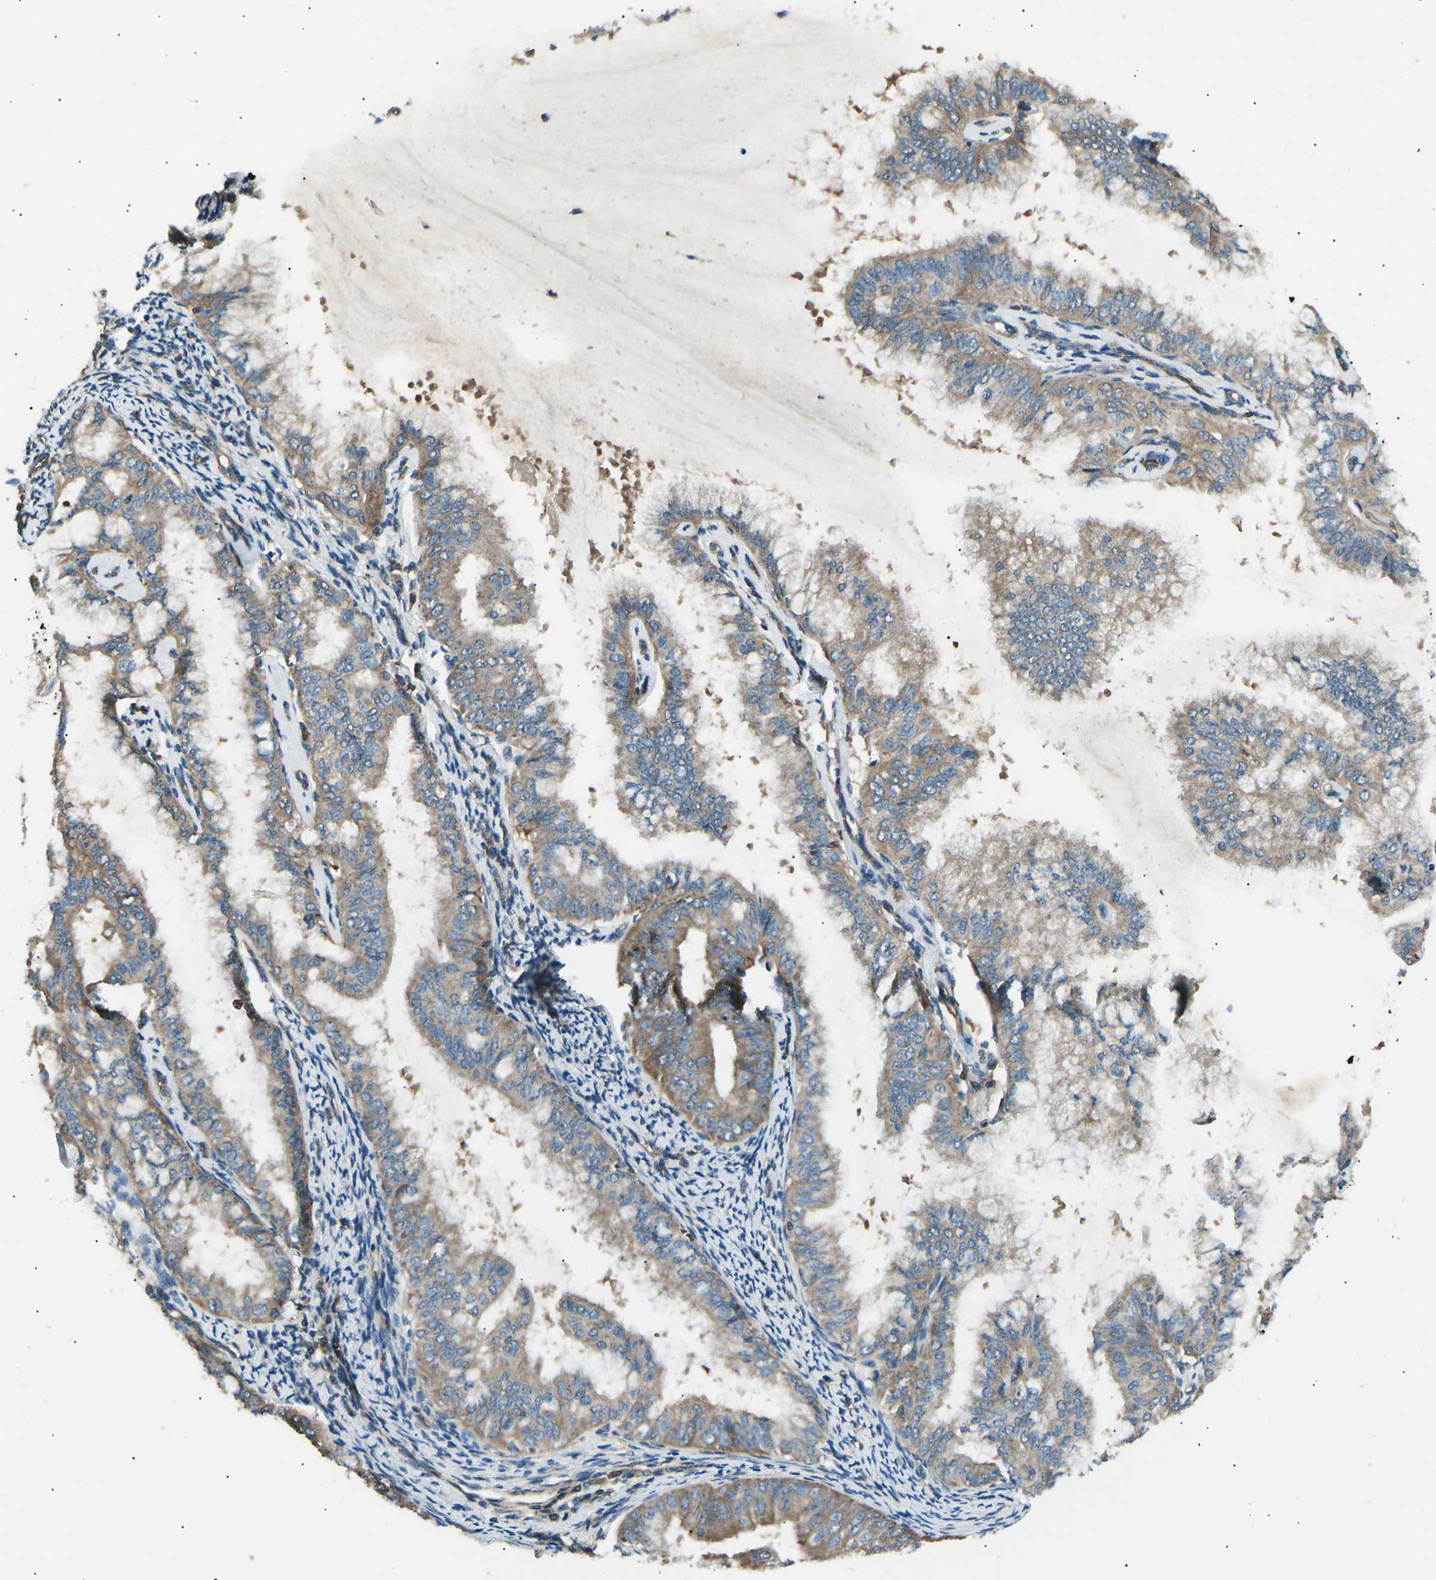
{"staining": {"intensity": "weak", "quantity": "25%-75%", "location": "cytoplasmic/membranous"}, "tissue": "endometrial cancer", "cell_type": "Tumor cells", "image_type": "cancer", "snomed": [{"axis": "morphology", "description": "Adenocarcinoma, NOS"}, {"axis": "topography", "description": "Endometrium"}], "caption": "This histopathology image exhibits adenocarcinoma (endometrial) stained with immunohistochemistry to label a protein in brown. The cytoplasmic/membranous of tumor cells show weak positivity for the protein. Nuclei are counter-stained blue.", "gene": "SLK", "patient": {"sex": "female", "age": 63}}